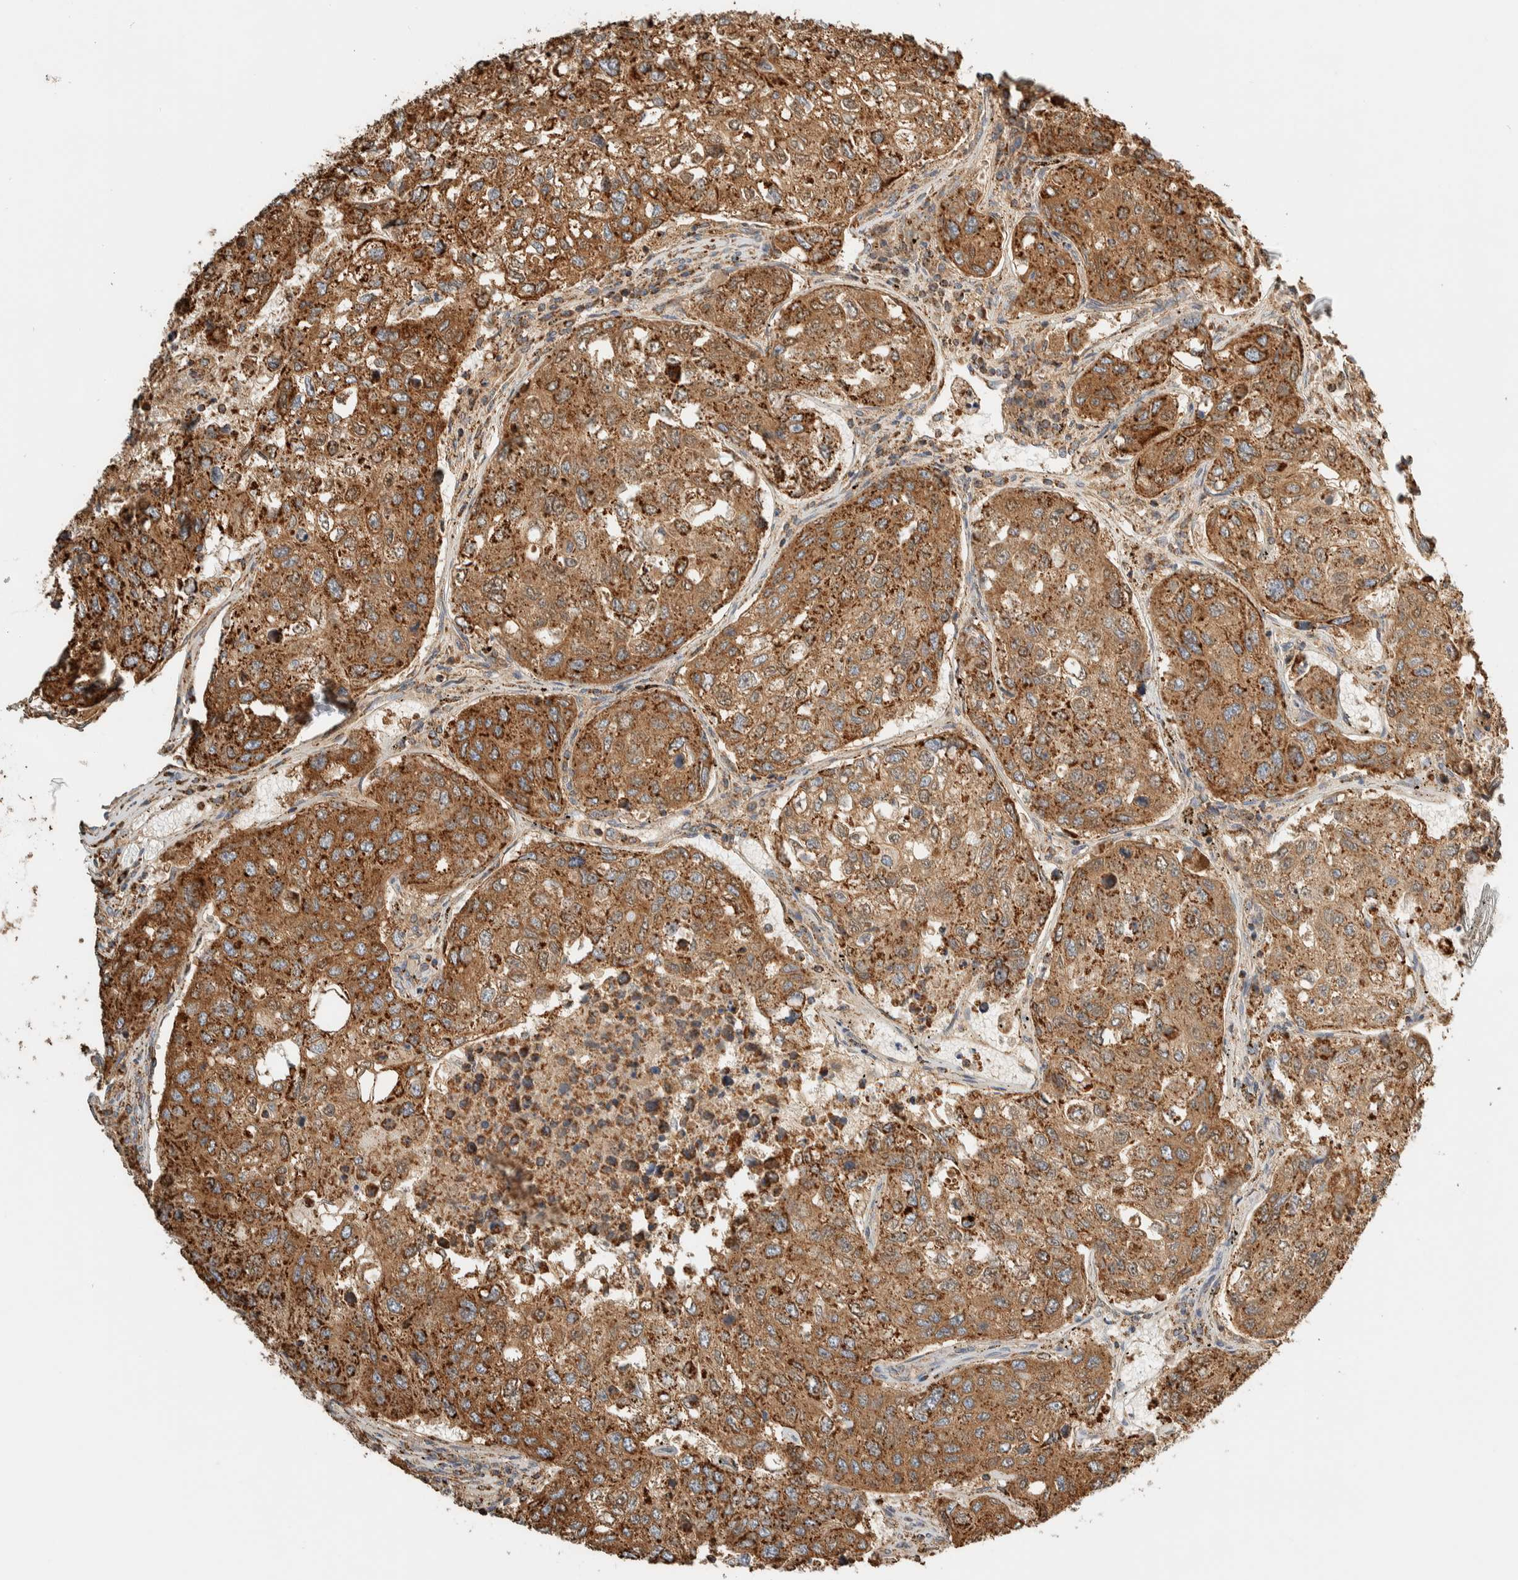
{"staining": {"intensity": "moderate", "quantity": ">75%", "location": "cytoplasmic/membranous"}, "tissue": "urothelial cancer", "cell_type": "Tumor cells", "image_type": "cancer", "snomed": [{"axis": "morphology", "description": "Urothelial carcinoma, High grade"}, {"axis": "topography", "description": "Lymph node"}, {"axis": "topography", "description": "Urinary bladder"}], "caption": "Moderate cytoplasmic/membranous protein expression is seen in about >75% of tumor cells in urothelial cancer. Nuclei are stained in blue.", "gene": "ZNF454", "patient": {"sex": "male", "age": 51}}